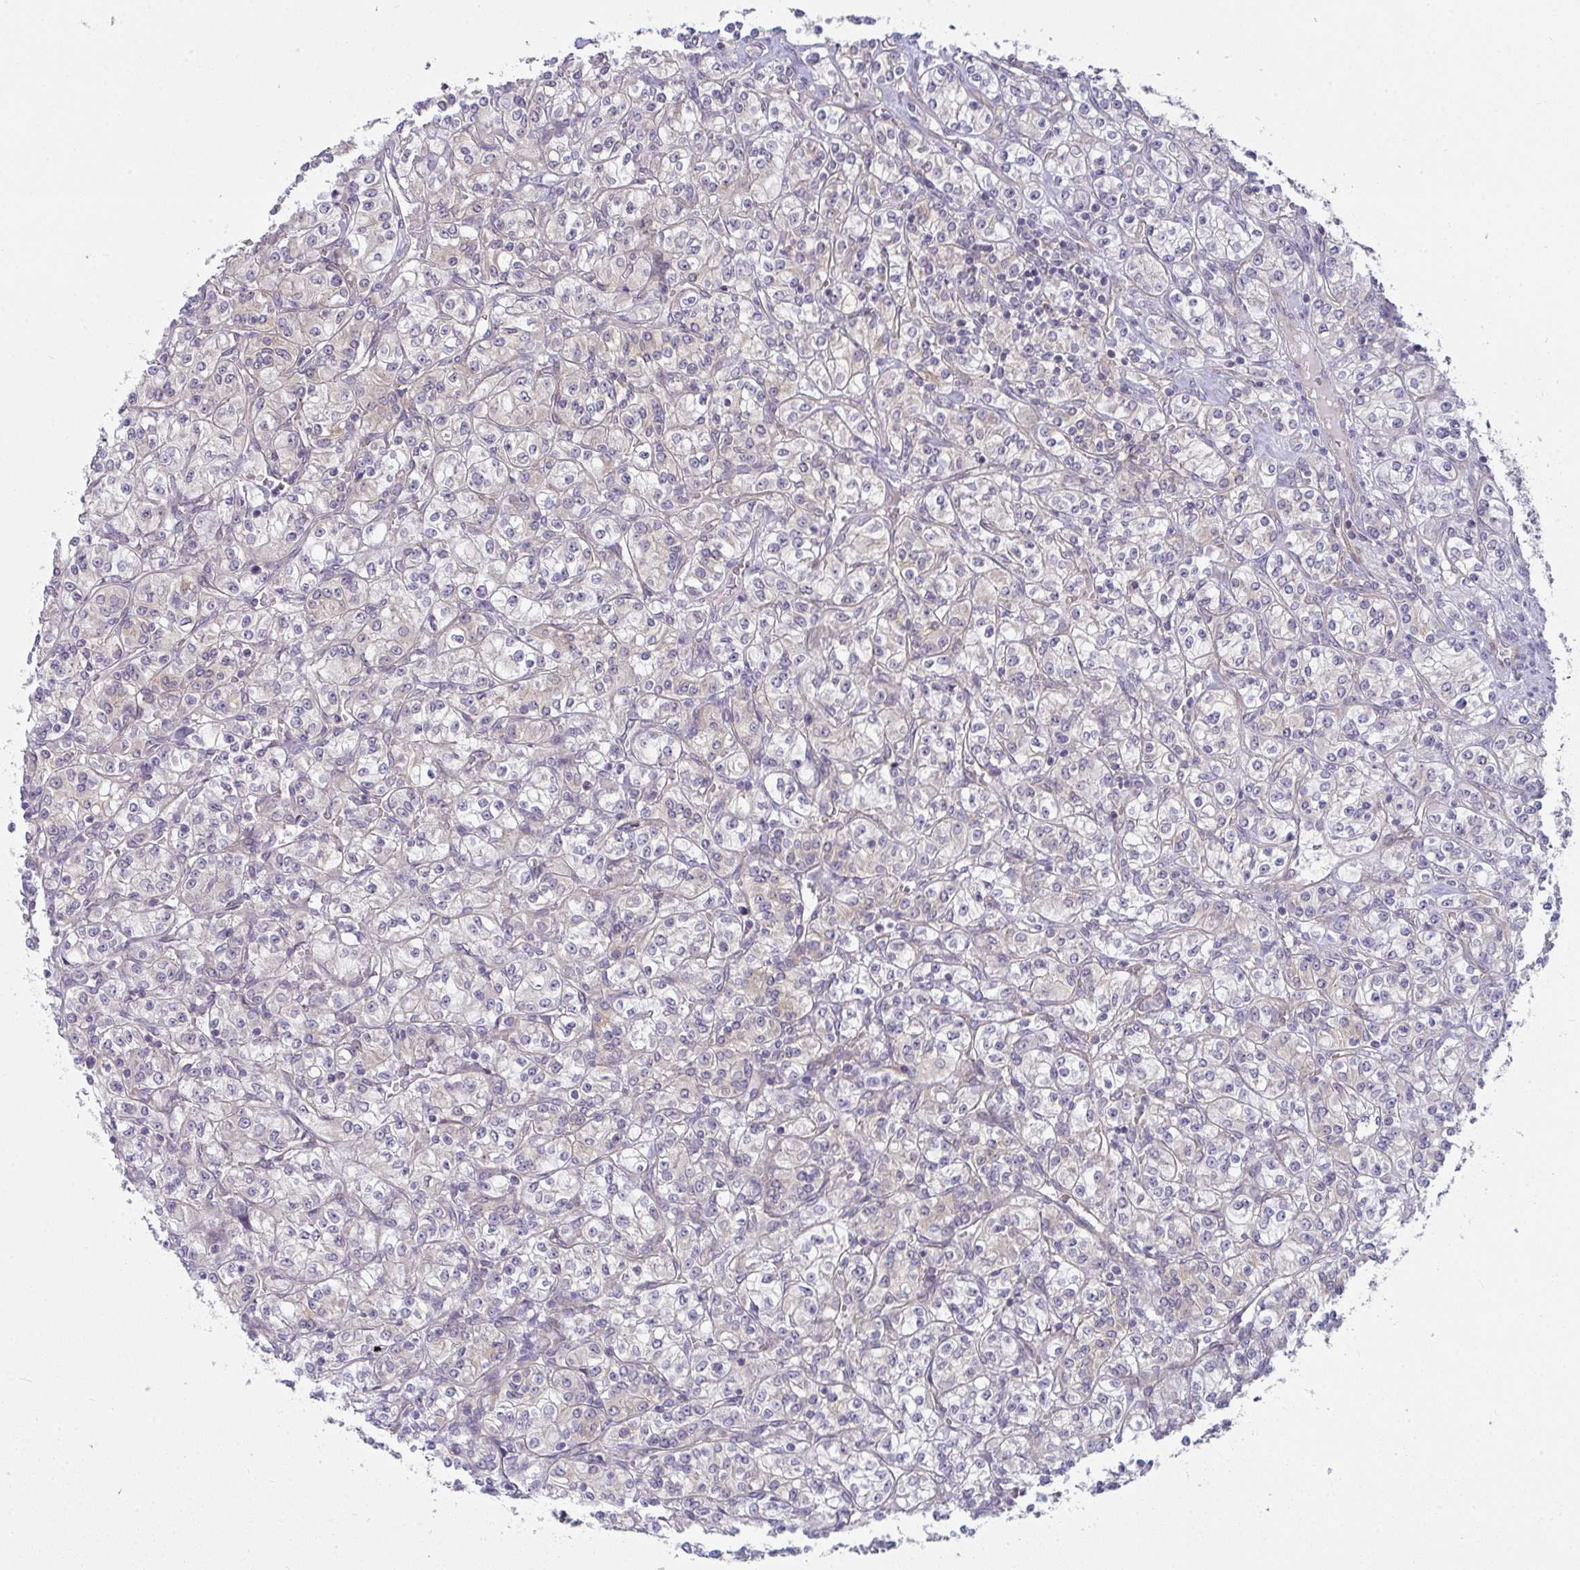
{"staining": {"intensity": "negative", "quantity": "none", "location": "none"}, "tissue": "renal cancer", "cell_type": "Tumor cells", "image_type": "cancer", "snomed": [{"axis": "morphology", "description": "Adenocarcinoma, NOS"}, {"axis": "topography", "description": "Kidney"}], "caption": "DAB immunohistochemical staining of human renal adenocarcinoma displays no significant expression in tumor cells.", "gene": "CASP9", "patient": {"sex": "male", "age": 77}}